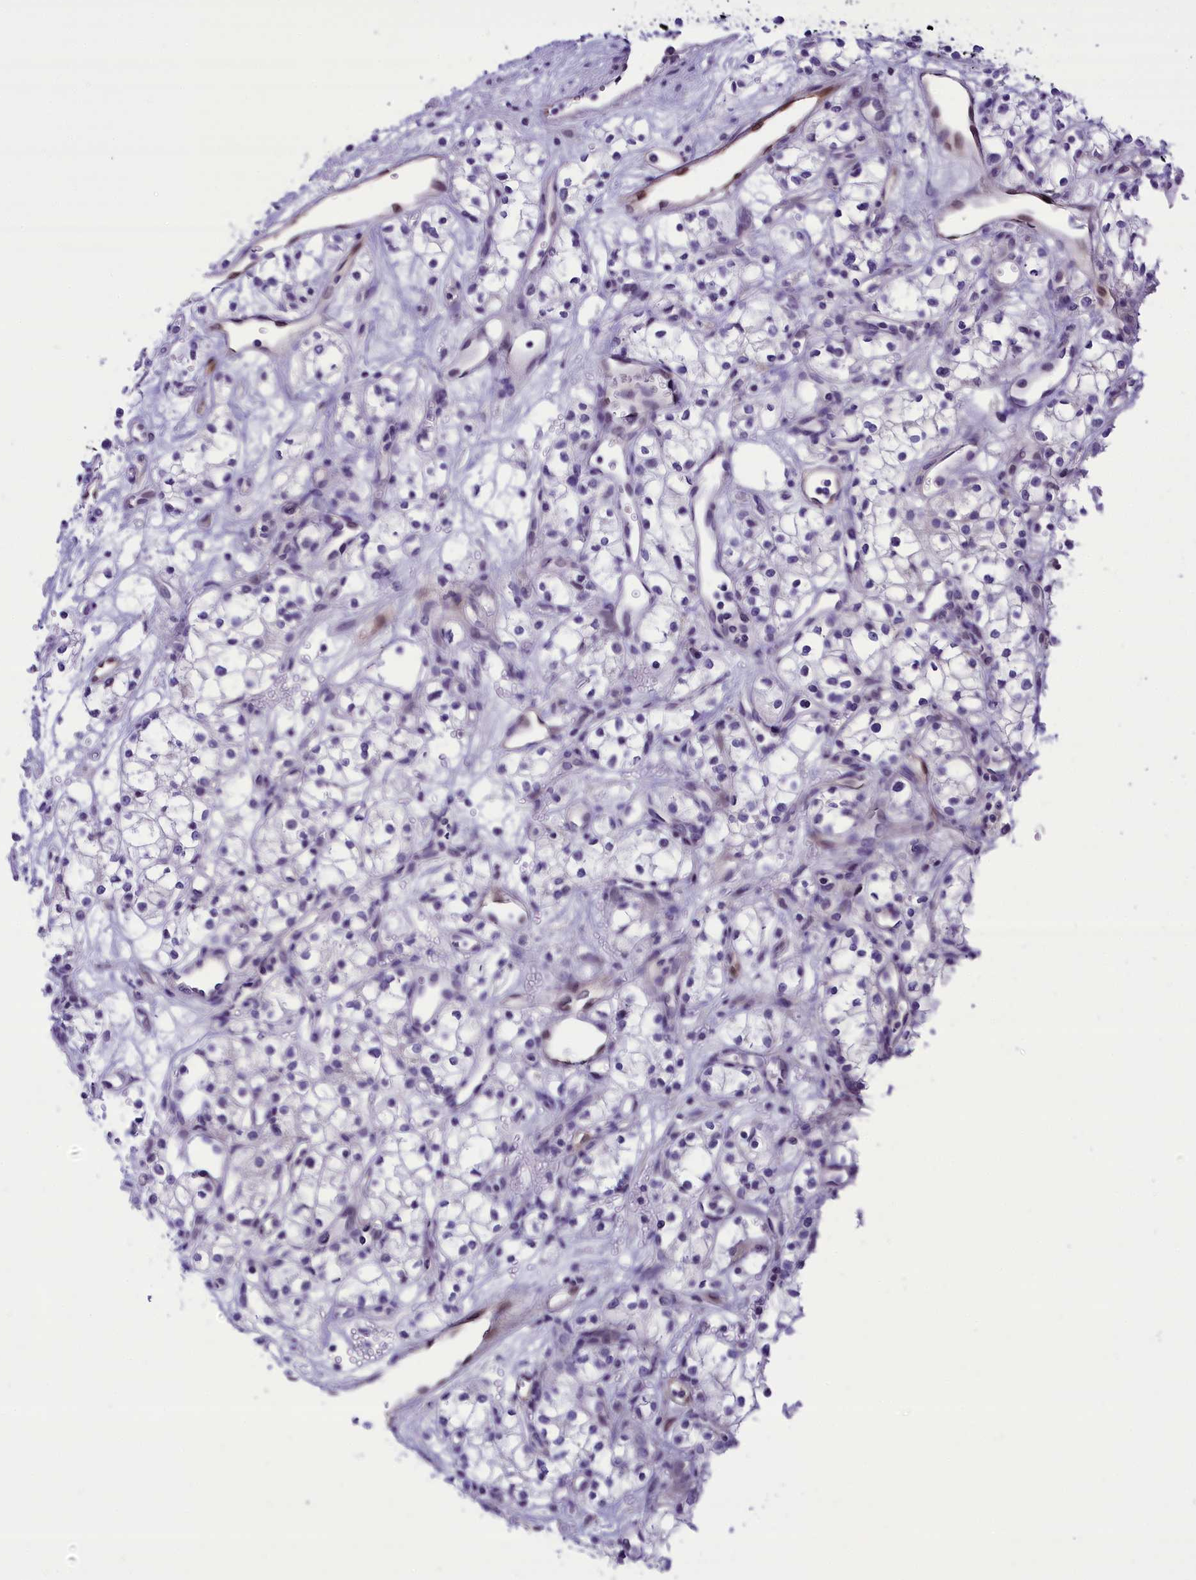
{"staining": {"intensity": "negative", "quantity": "none", "location": "none"}, "tissue": "renal cancer", "cell_type": "Tumor cells", "image_type": "cancer", "snomed": [{"axis": "morphology", "description": "Adenocarcinoma, NOS"}, {"axis": "topography", "description": "Kidney"}], "caption": "High power microscopy histopathology image of an immunohistochemistry histopathology image of renal adenocarcinoma, revealing no significant staining in tumor cells.", "gene": "PRR15", "patient": {"sex": "male", "age": 59}}